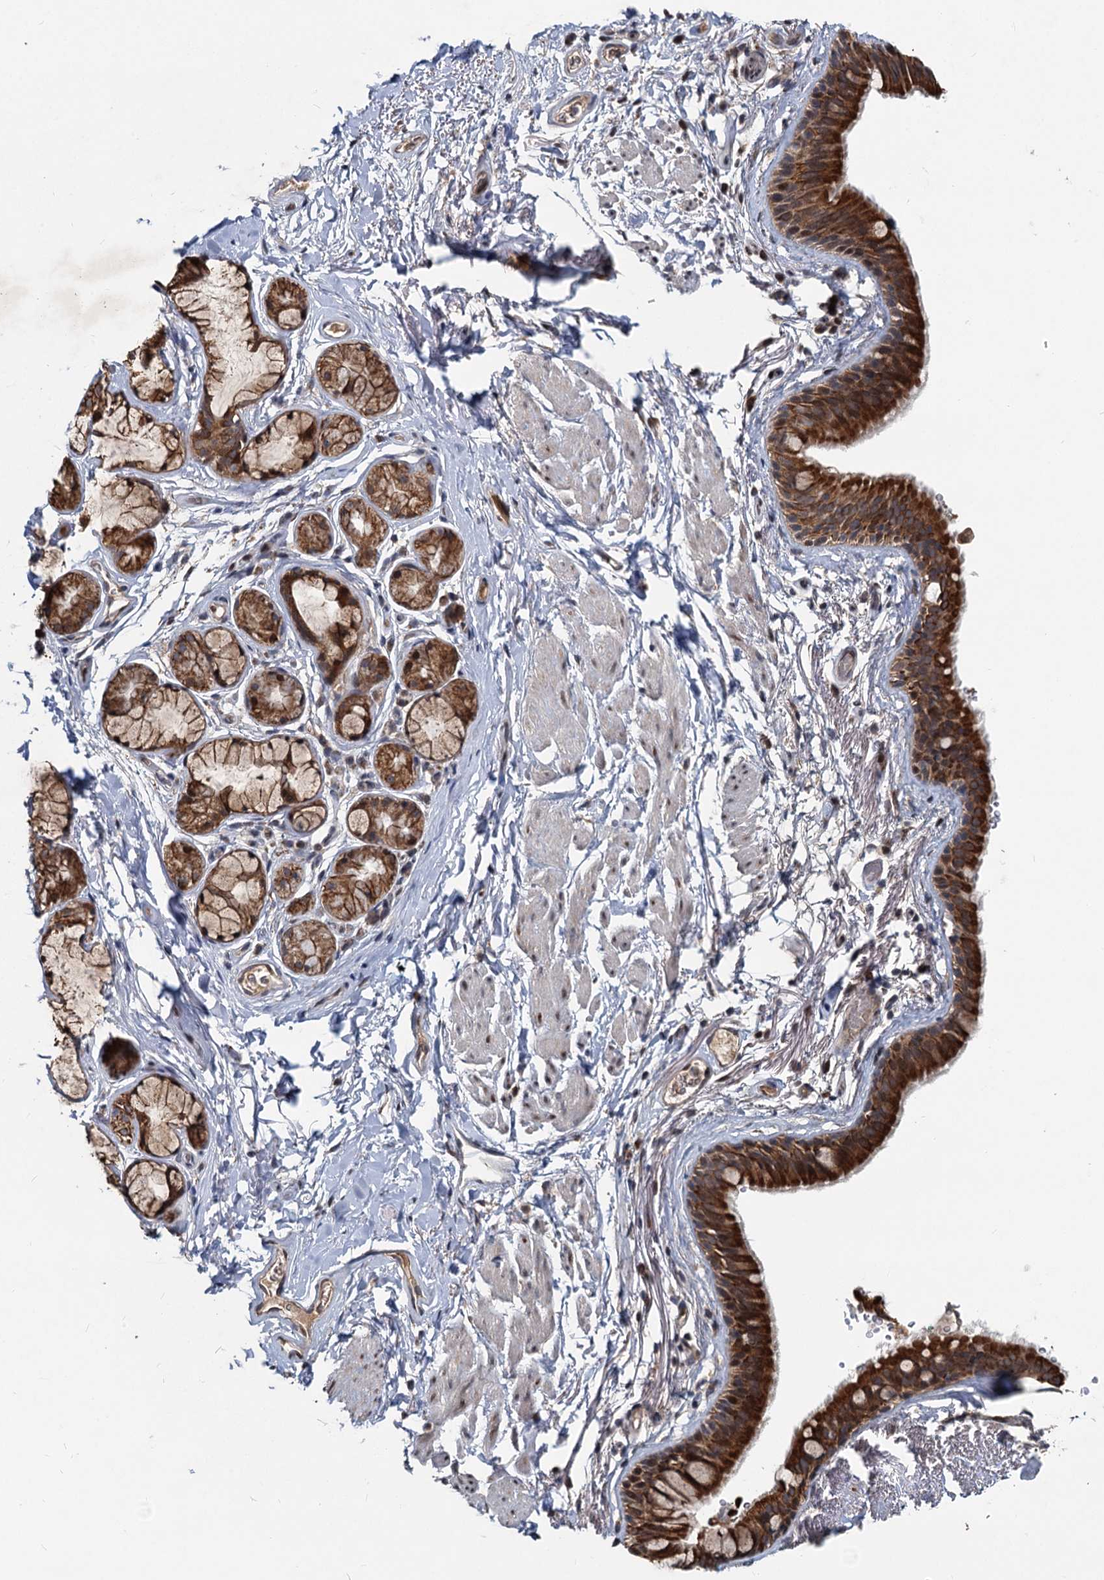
{"staining": {"intensity": "strong", "quantity": ">75%", "location": "cytoplasmic/membranous"}, "tissue": "bronchus", "cell_type": "Respiratory epithelial cells", "image_type": "normal", "snomed": [{"axis": "morphology", "description": "Normal tissue, NOS"}, {"axis": "topography", "description": "Cartilage tissue"}], "caption": "Protein expression analysis of normal human bronchus reveals strong cytoplasmic/membranous positivity in about >75% of respiratory epithelial cells. The staining was performed using DAB, with brown indicating positive protein expression. Nuclei are stained blue with hematoxylin.", "gene": "RITA1", "patient": {"sex": "male", "age": 63}}